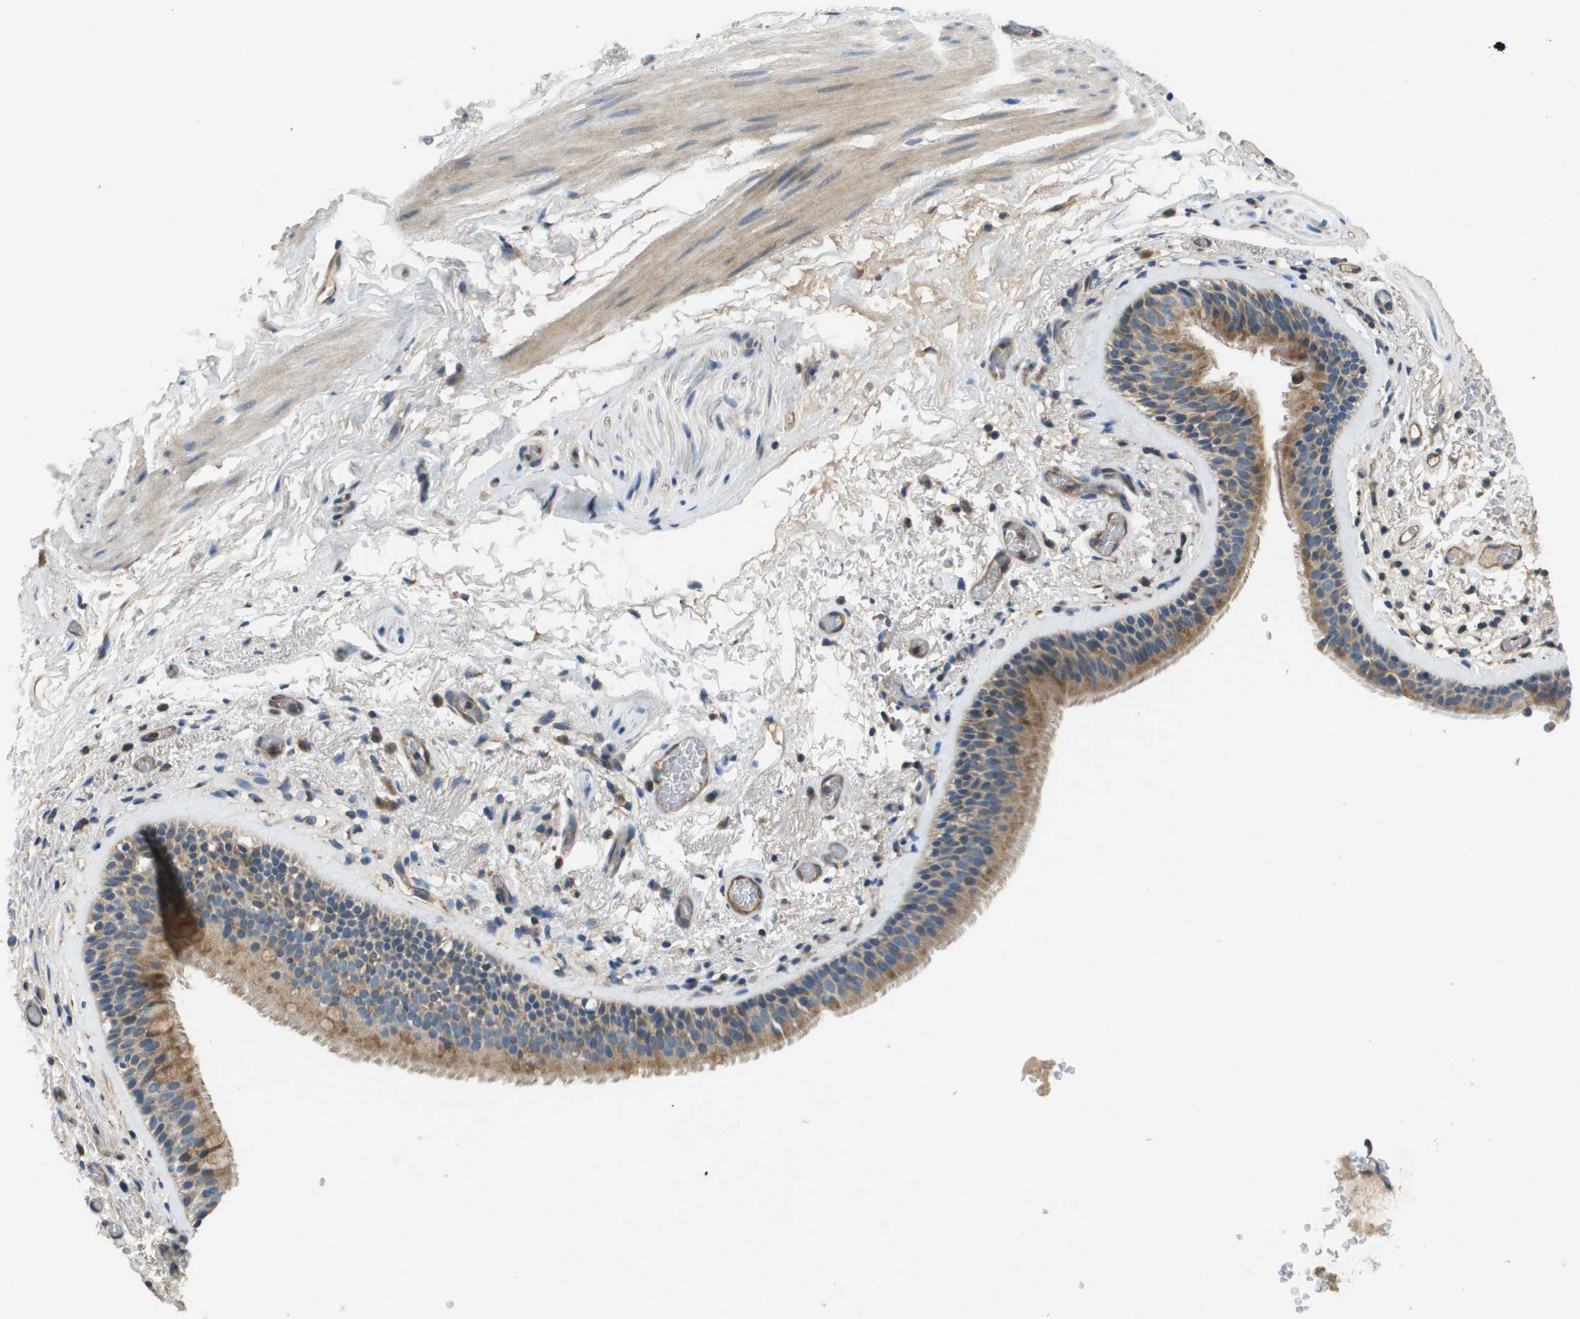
{"staining": {"intensity": "moderate", "quantity": ">75%", "location": "cytoplasmic/membranous"}, "tissue": "bronchus", "cell_type": "Respiratory epithelial cells", "image_type": "normal", "snomed": [{"axis": "morphology", "description": "Normal tissue, NOS"}, {"axis": "topography", "description": "Cartilage tissue"}], "caption": "Immunohistochemistry (IHC) histopathology image of benign bronchus stained for a protein (brown), which shows medium levels of moderate cytoplasmic/membranous positivity in approximately >75% of respiratory epithelial cells.", "gene": "SAMSN1", "patient": {"sex": "female", "age": 63}}